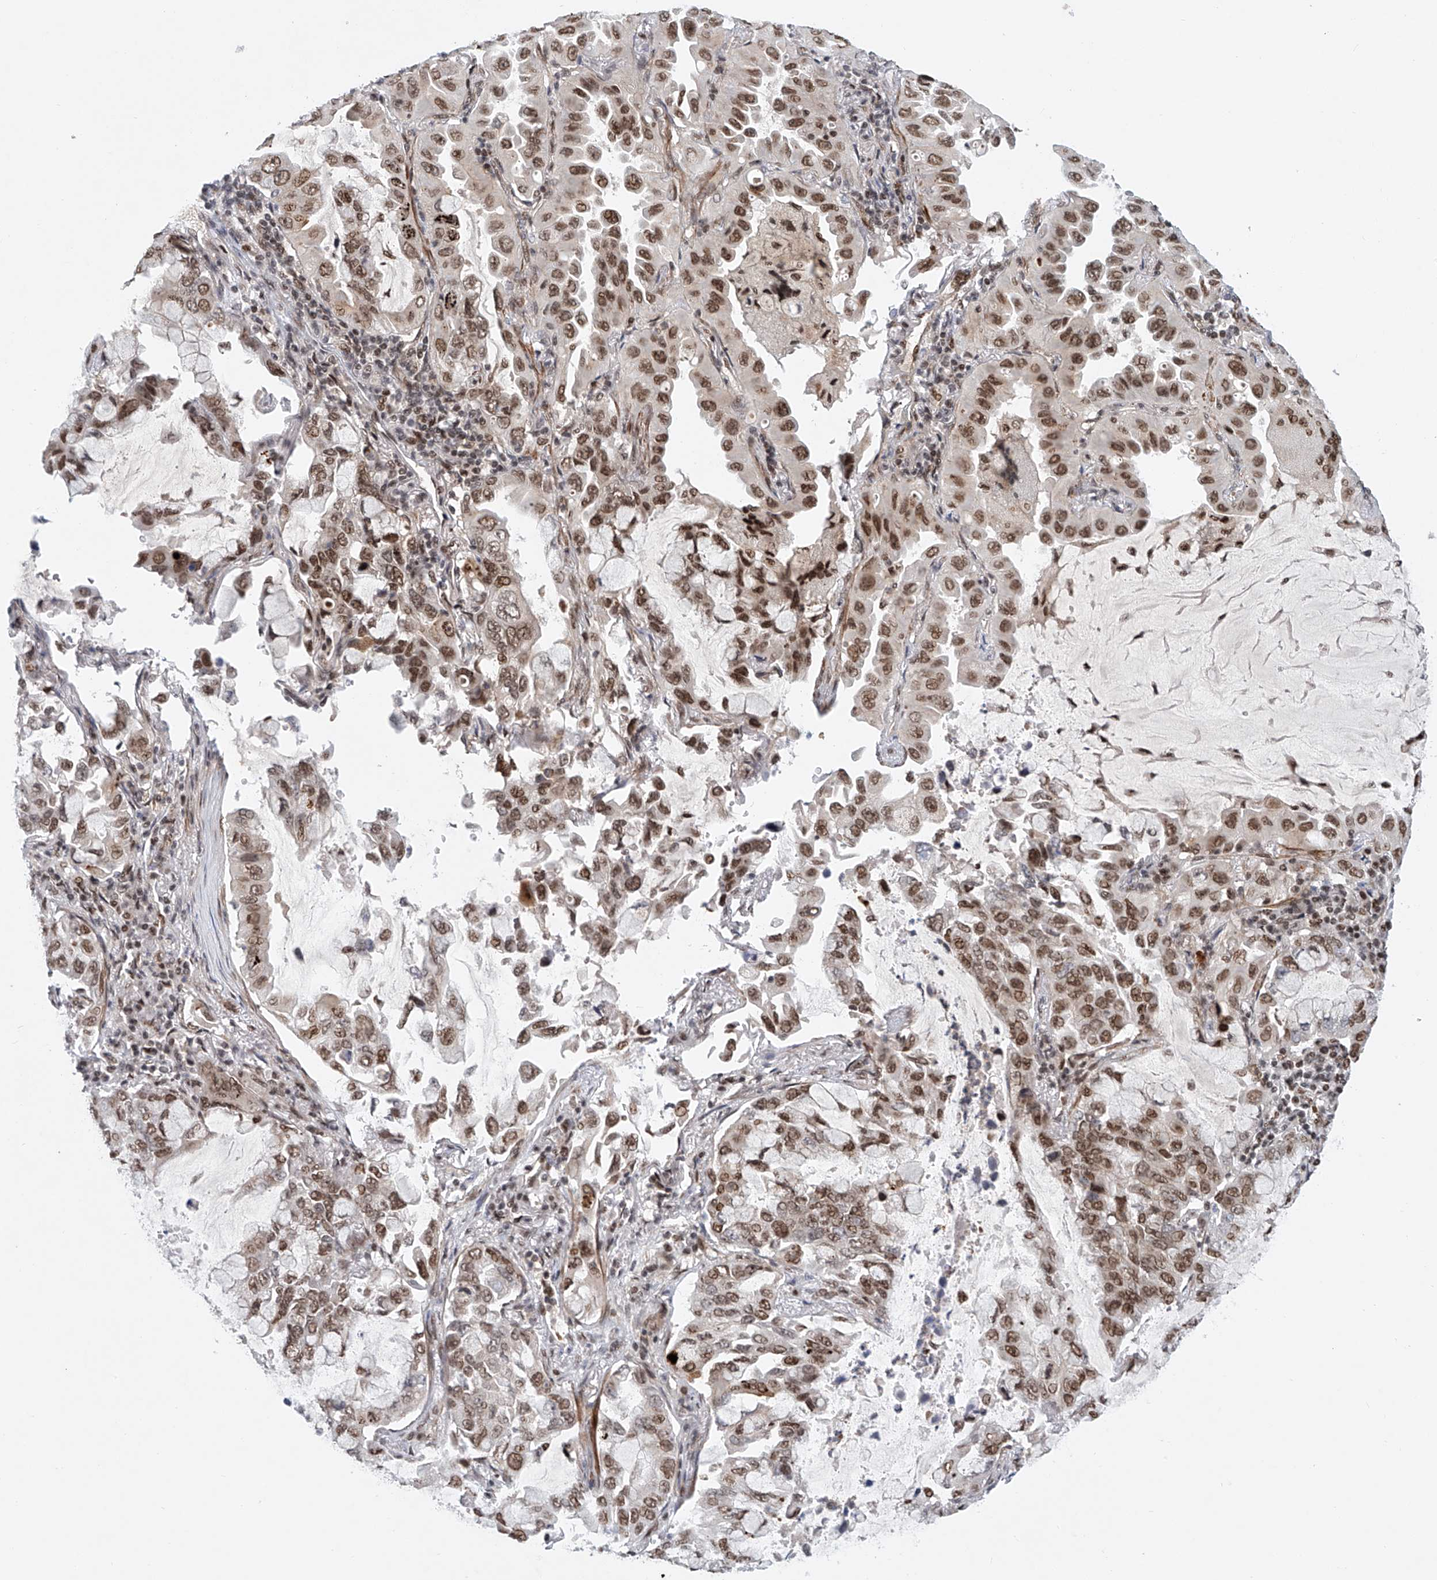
{"staining": {"intensity": "moderate", "quantity": ">75%", "location": "nuclear"}, "tissue": "lung cancer", "cell_type": "Tumor cells", "image_type": "cancer", "snomed": [{"axis": "morphology", "description": "Adenocarcinoma, NOS"}, {"axis": "topography", "description": "Lung"}], "caption": "Approximately >75% of tumor cells in adenocarcinoma (lung) display moderate nuclear protein staining as visualized by brown immunohistochemical staining.", "gene": "ZNF470", "patient": {"sex": "male", "age": 64}}